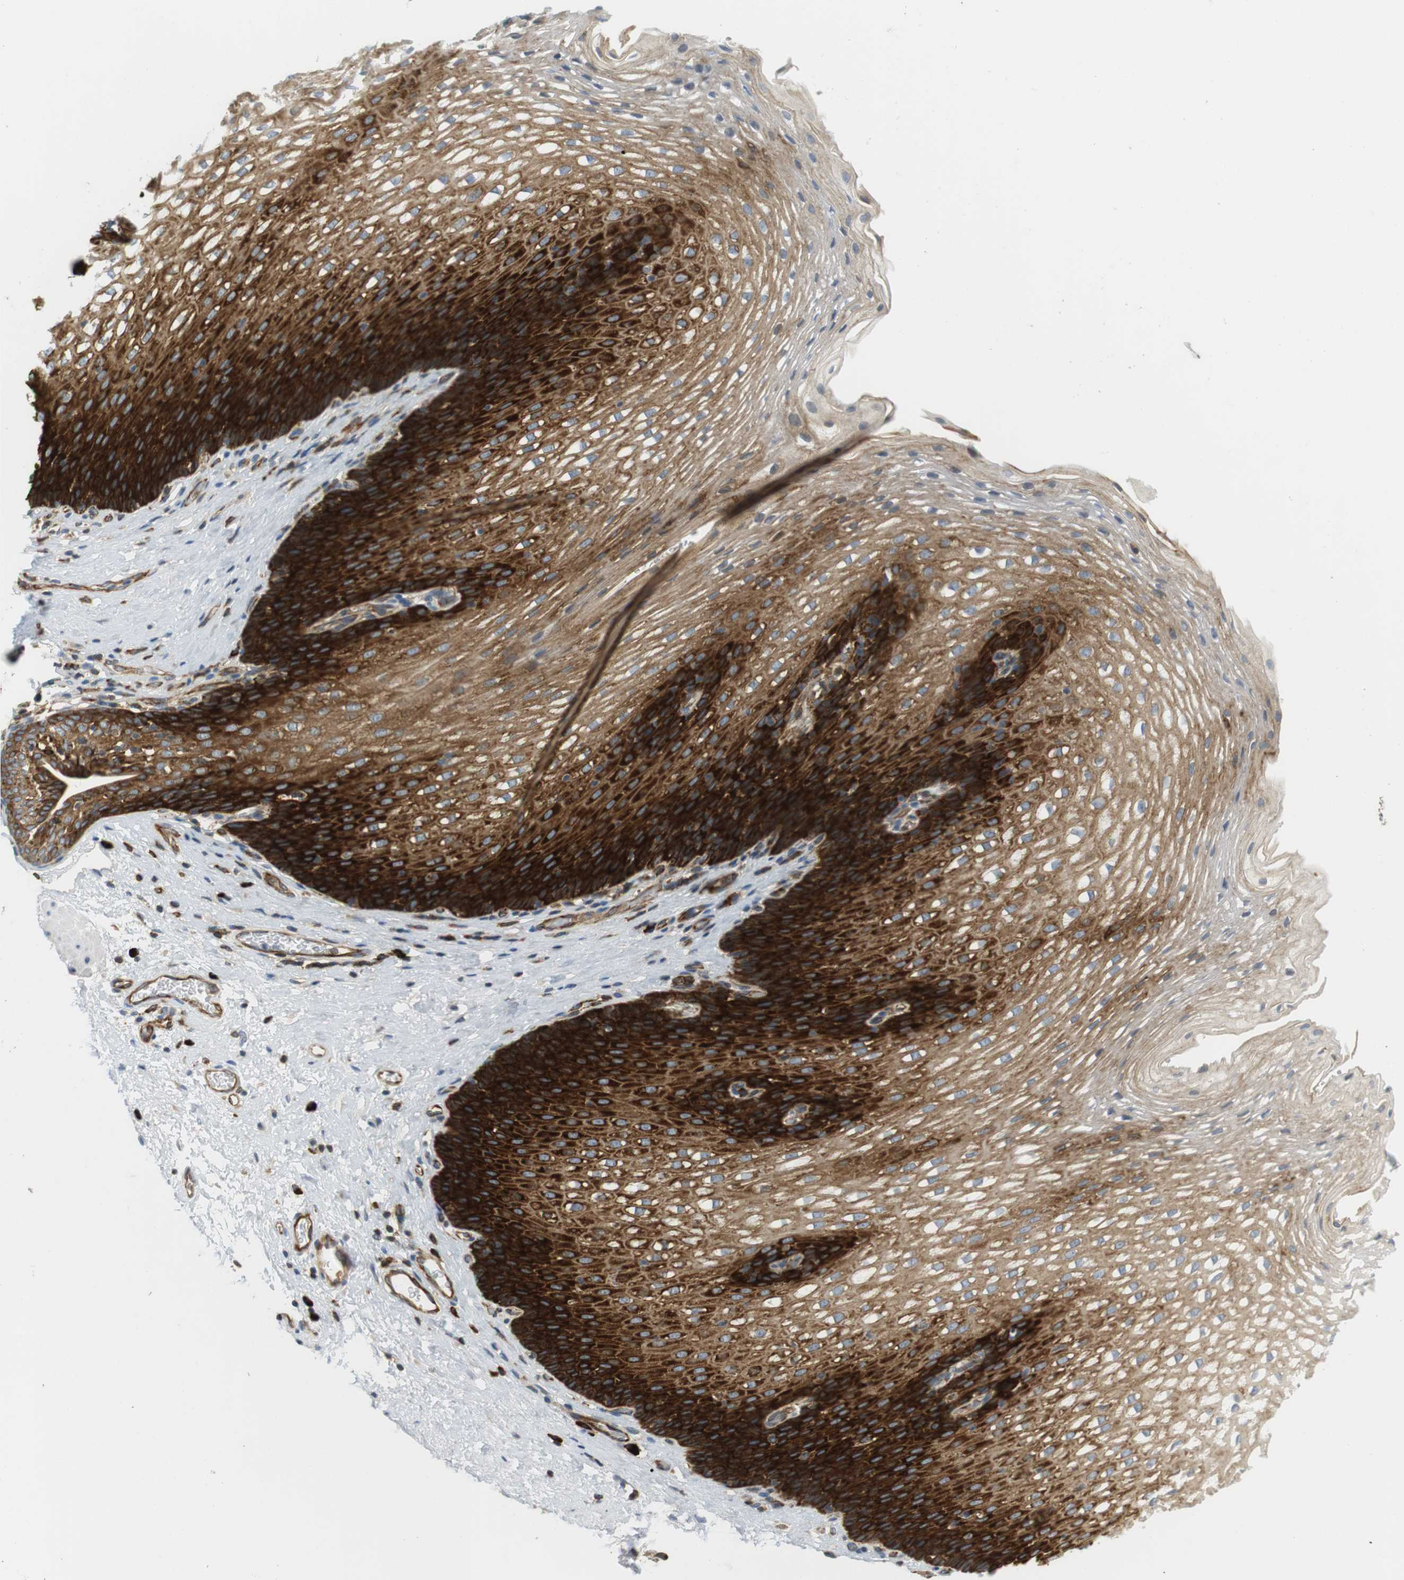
{"staining": {"intensity": "strong", "quantity": ">75%", "location": "cytoplasmic/membranous"}, "tissue": "esophagus", "cell_type": "Squamous epithelial cells", "image_type": "normal", "snomed": [{"axis": "morphology", "description": "Normal tissue, NOS"}, {"axis": "topography", "description": "Esophagus"}], "caption": "Immunohistochemistry (IHC) of normal human esophagus shows high levels of strong cytoplasmic/membranous positivity in about >75% of squamous epithelial cells.", "gene": "TMEM200A", "patient": {"sex": "male", "age": 48}}